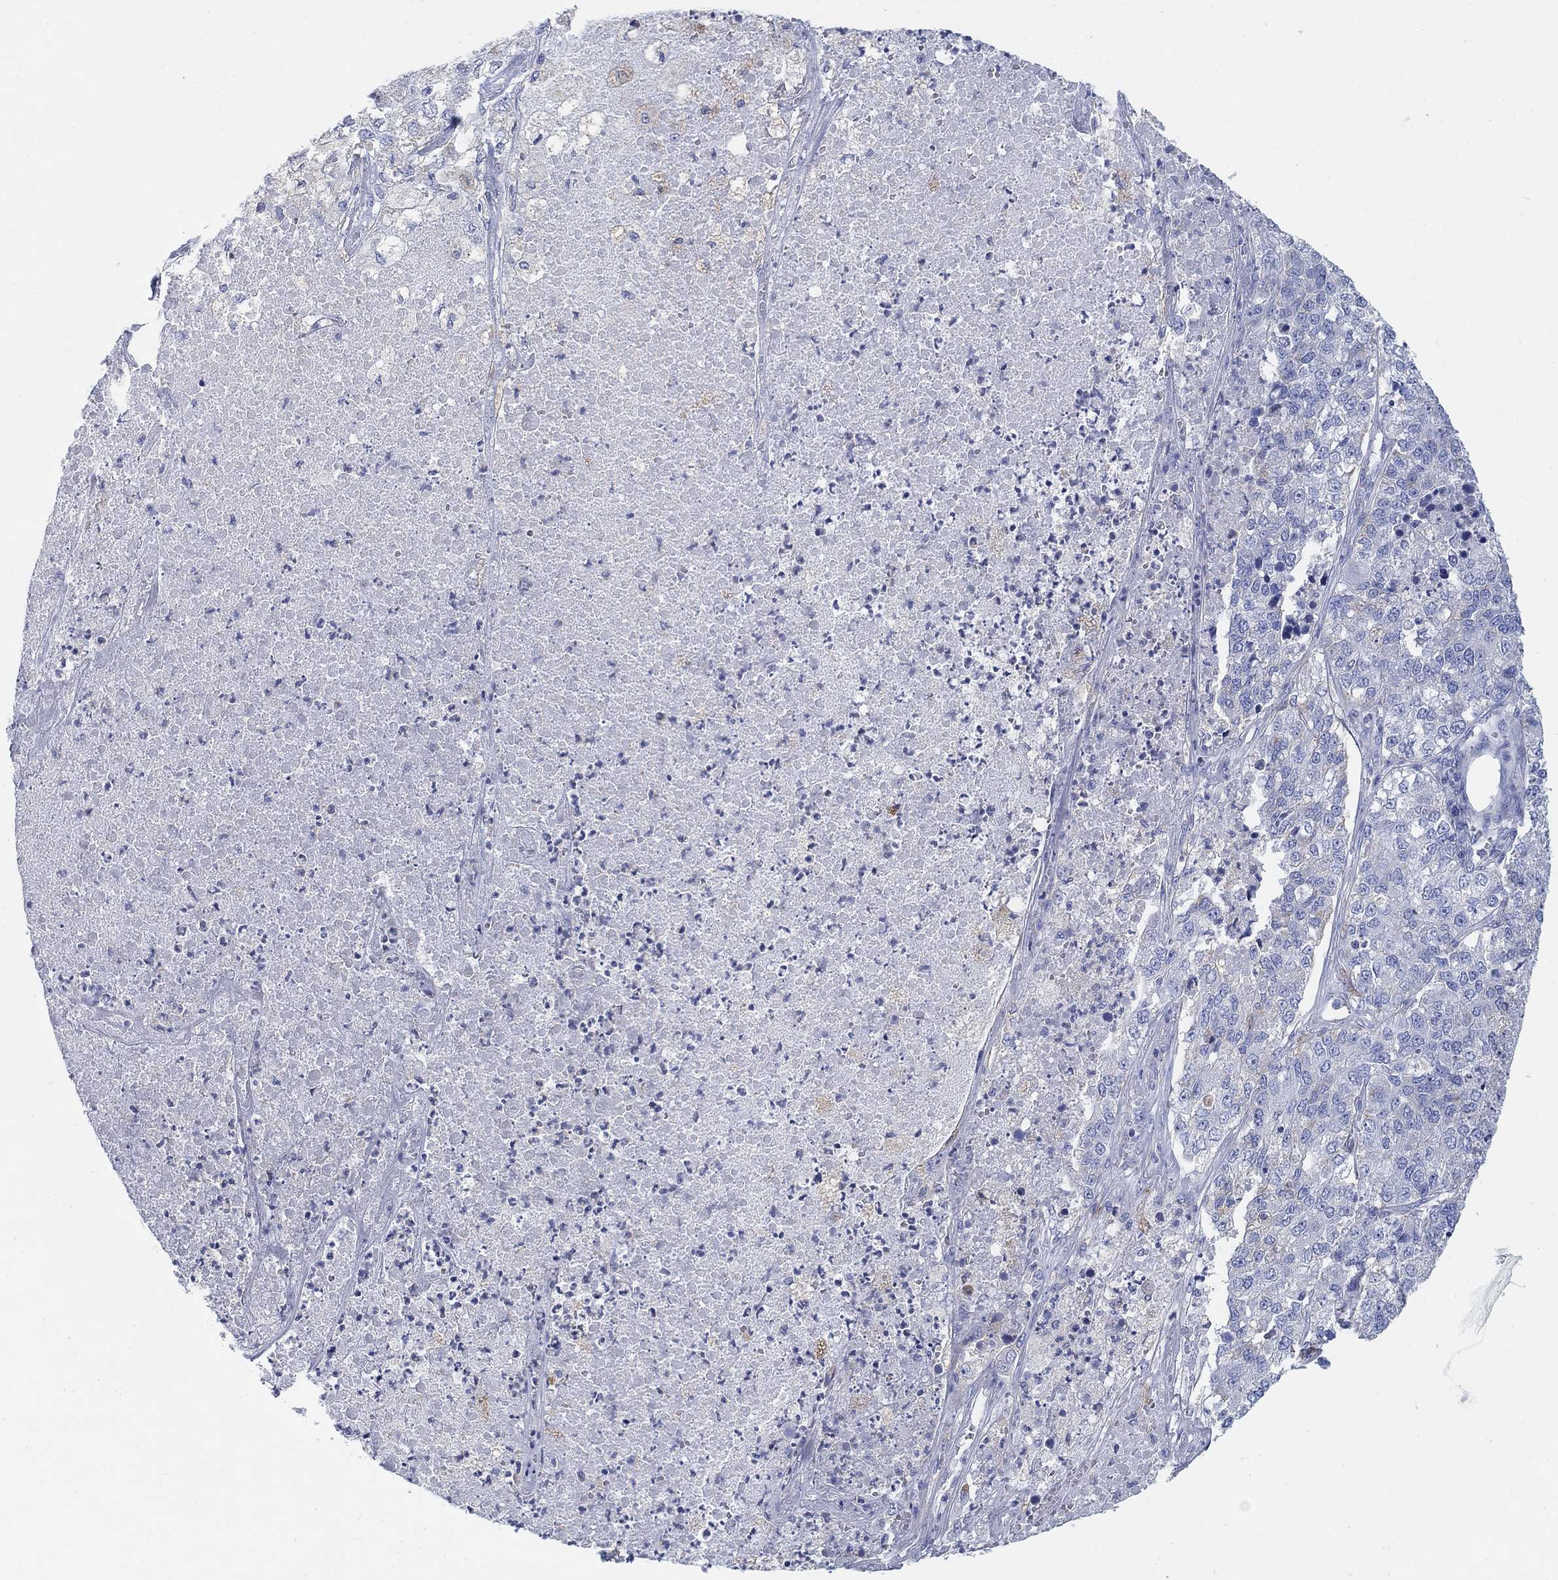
{"staining": {"intensity": "negative", "quantity": "none", "location": "none"}, "tissue": "lung cancer", "cell_type": "Tumor cells", "image_type": "cancer", "snomed": [{"axis": "morphology", "description": "Adenocarcinoma, NOS"}, {"axis": "topography", "description": "Lung"}], "caption": "This micrograph is of lung cancer stained with immunohistochemistry to label a protein in brown with the nuclei are counter-stained blue. There is no positivity in tumor cells.", "gene": "SCCPDH", "patient": {"sex": "male", "age": 49}}